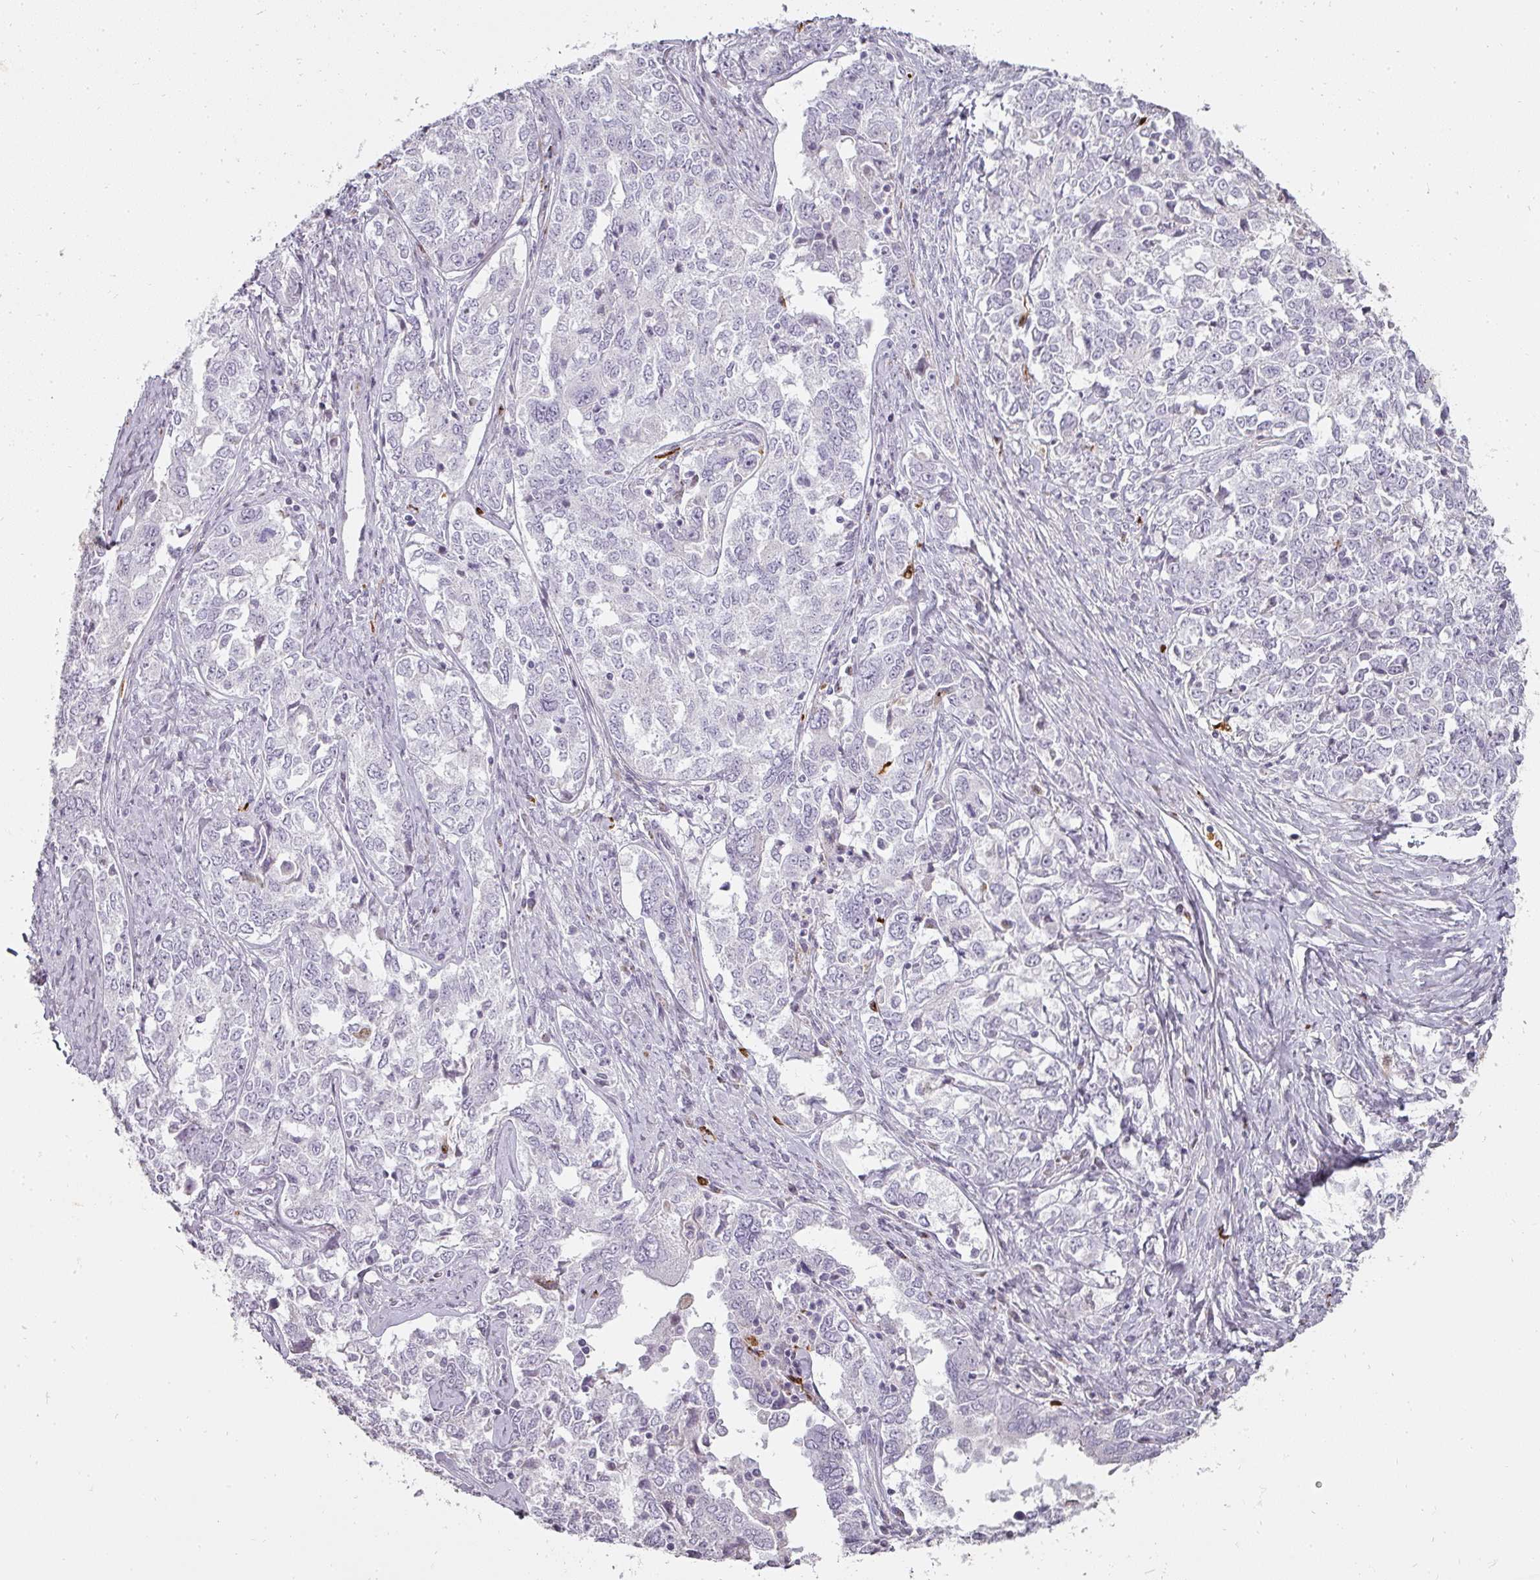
{"staining": {"intensity": "negative", "quantity": "none", "location": "none"}, "tissue": "ovarian cancer", "cell_type": "Tumor cells", "image_type": "cancer", "snomed": [{"axis": "morphology", "description": "Carcinoma, endometroid"}, {"axis": "topography", "description": "Ovary"}], "caption": "High magnification brightfield microscopy of endometroid carcinoma (ovarian) stained with DAB (brown) and counterstained with hematoxylin (blue): tumor cells show no significant staining.", "gene": "BIK", "patient": {"sex": "female", "age": 62}}